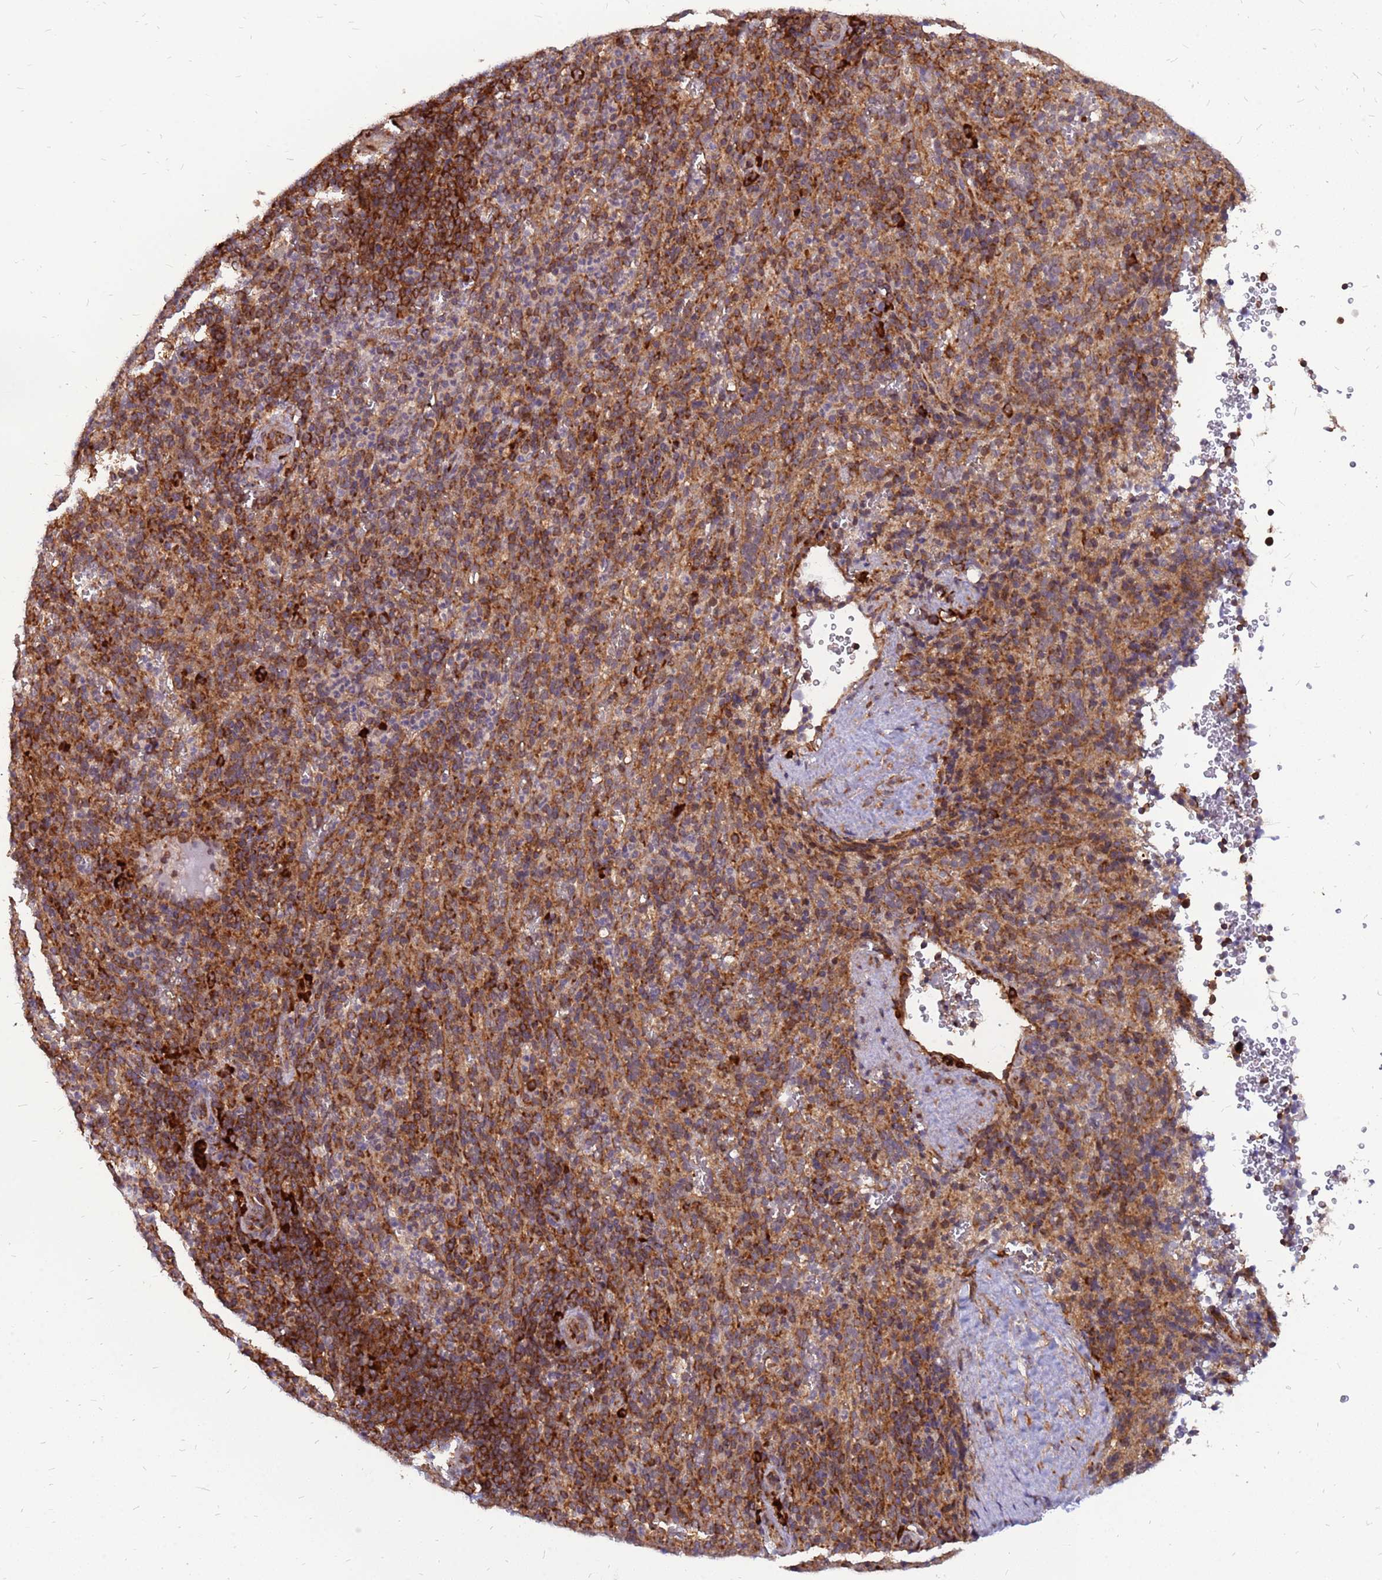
{"staining": {"intensity": "moderate", "quantity": "25%-75%", "location": "cytoplasmic/membranous"}, "tissue": "spleen", "cell_type": "Cells in red pulp", "image_type": "normal", "snomed": [{"axis": "morphology", "description": "Normal tissue, NOS"}, {"axis": "topography", "description": "Spleen"}], "caption": "Unremarkable spleen shows moderate cytoplasmic/membranous positivity in about 25%-75% of cells in red pulp, visualized by immunohistochemistry.", "gene": "RPL8", "patient": {"sex": "female", "age": 21}}